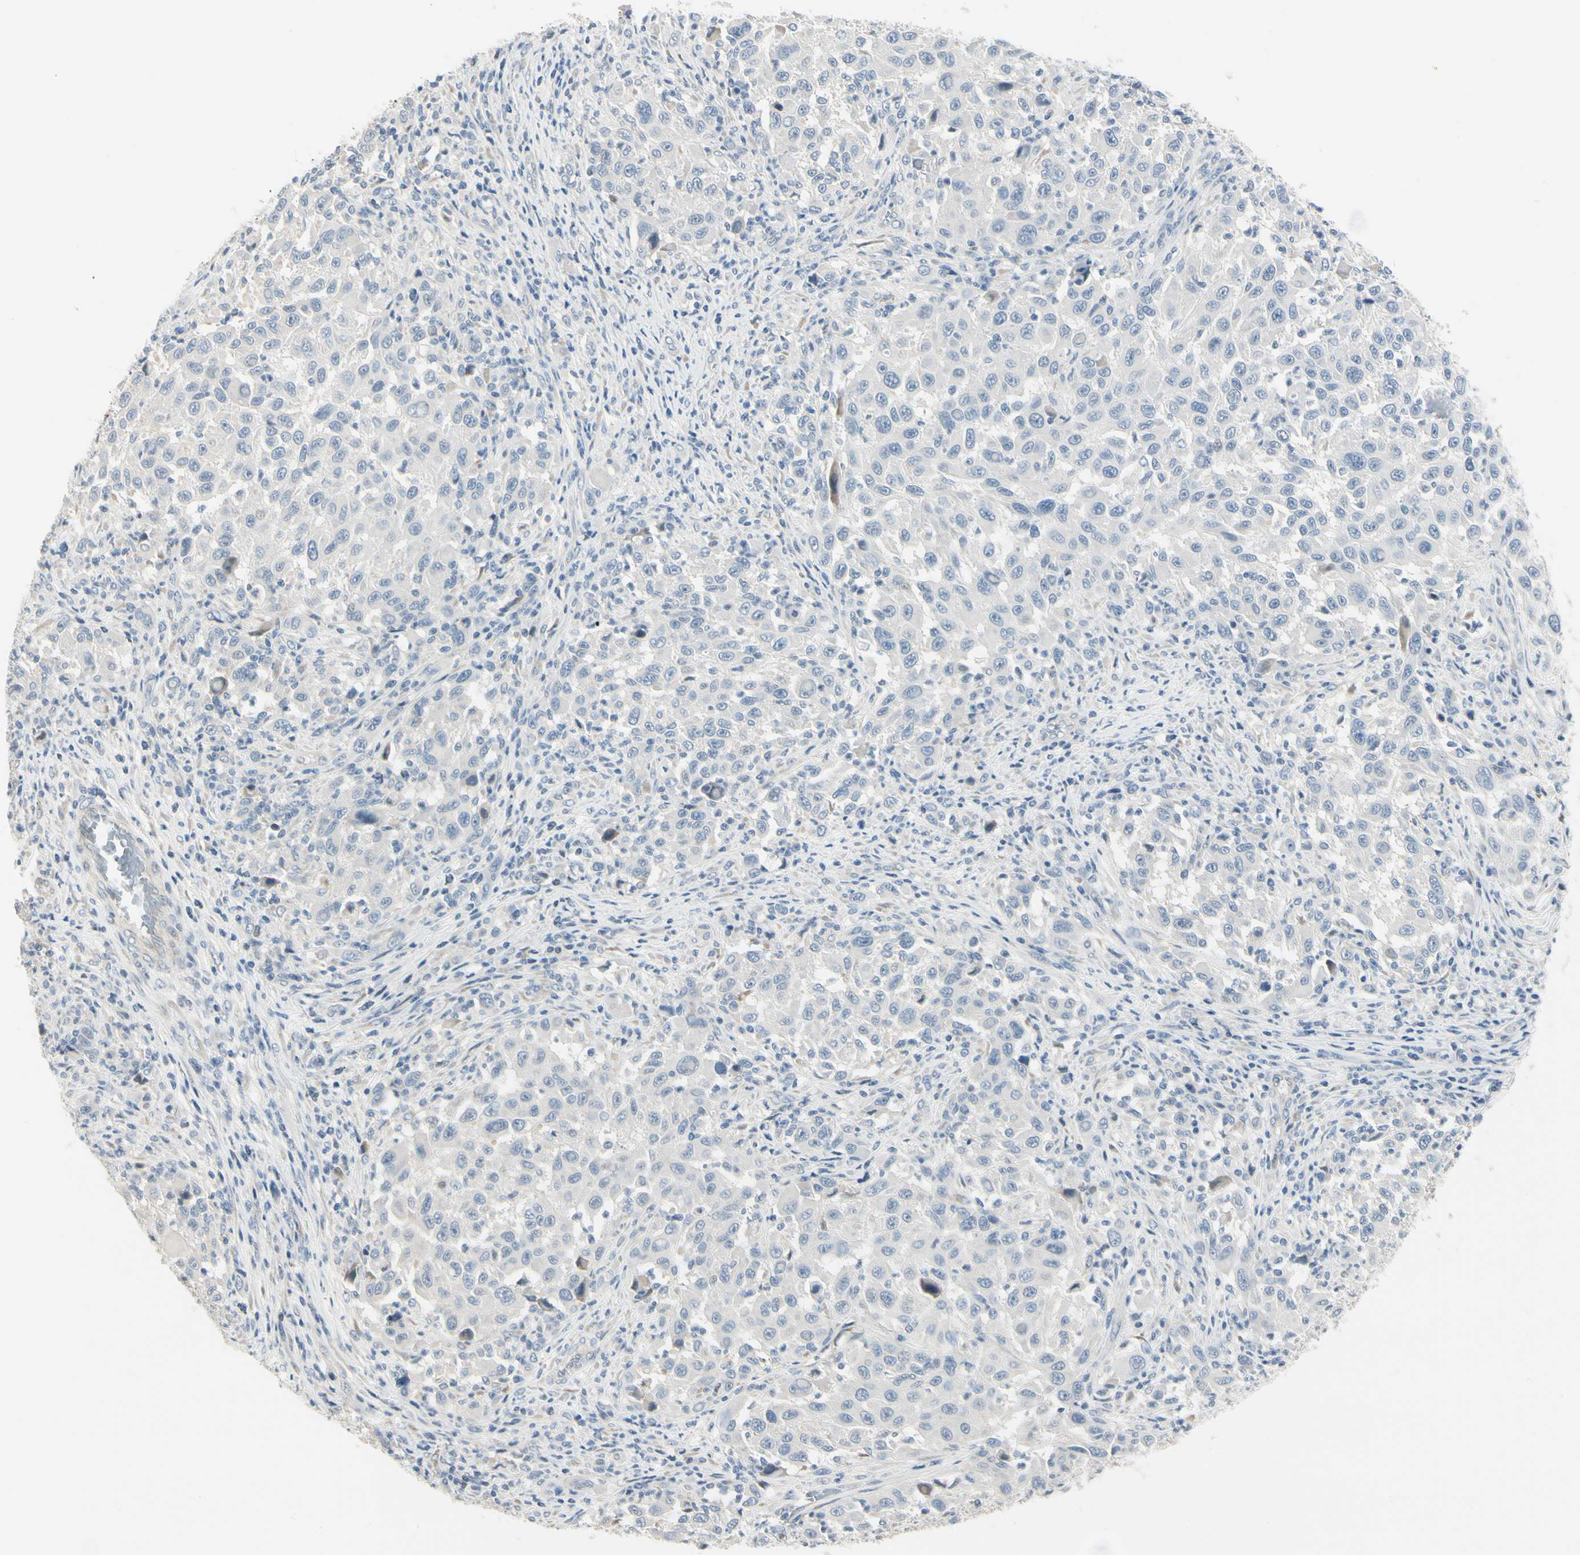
{"staining": {"intensity": "negative", "quantity": "none", "location": "none"}, "tissue": "melanoma", "cell_type": "Tumor cells", "image_type": "cancer", "snomed": [{"axis": "morphology", "description": "Malignant melanoma, Metastatic site"}, {"axis": "topography", "description": "Lymph node"}], "caption": "This is an immunohistochemistry image of melanoma. There is no staining in tumor cells.", "gene": "SPINK4", "patient": {"sex": "male", "age": 61}}